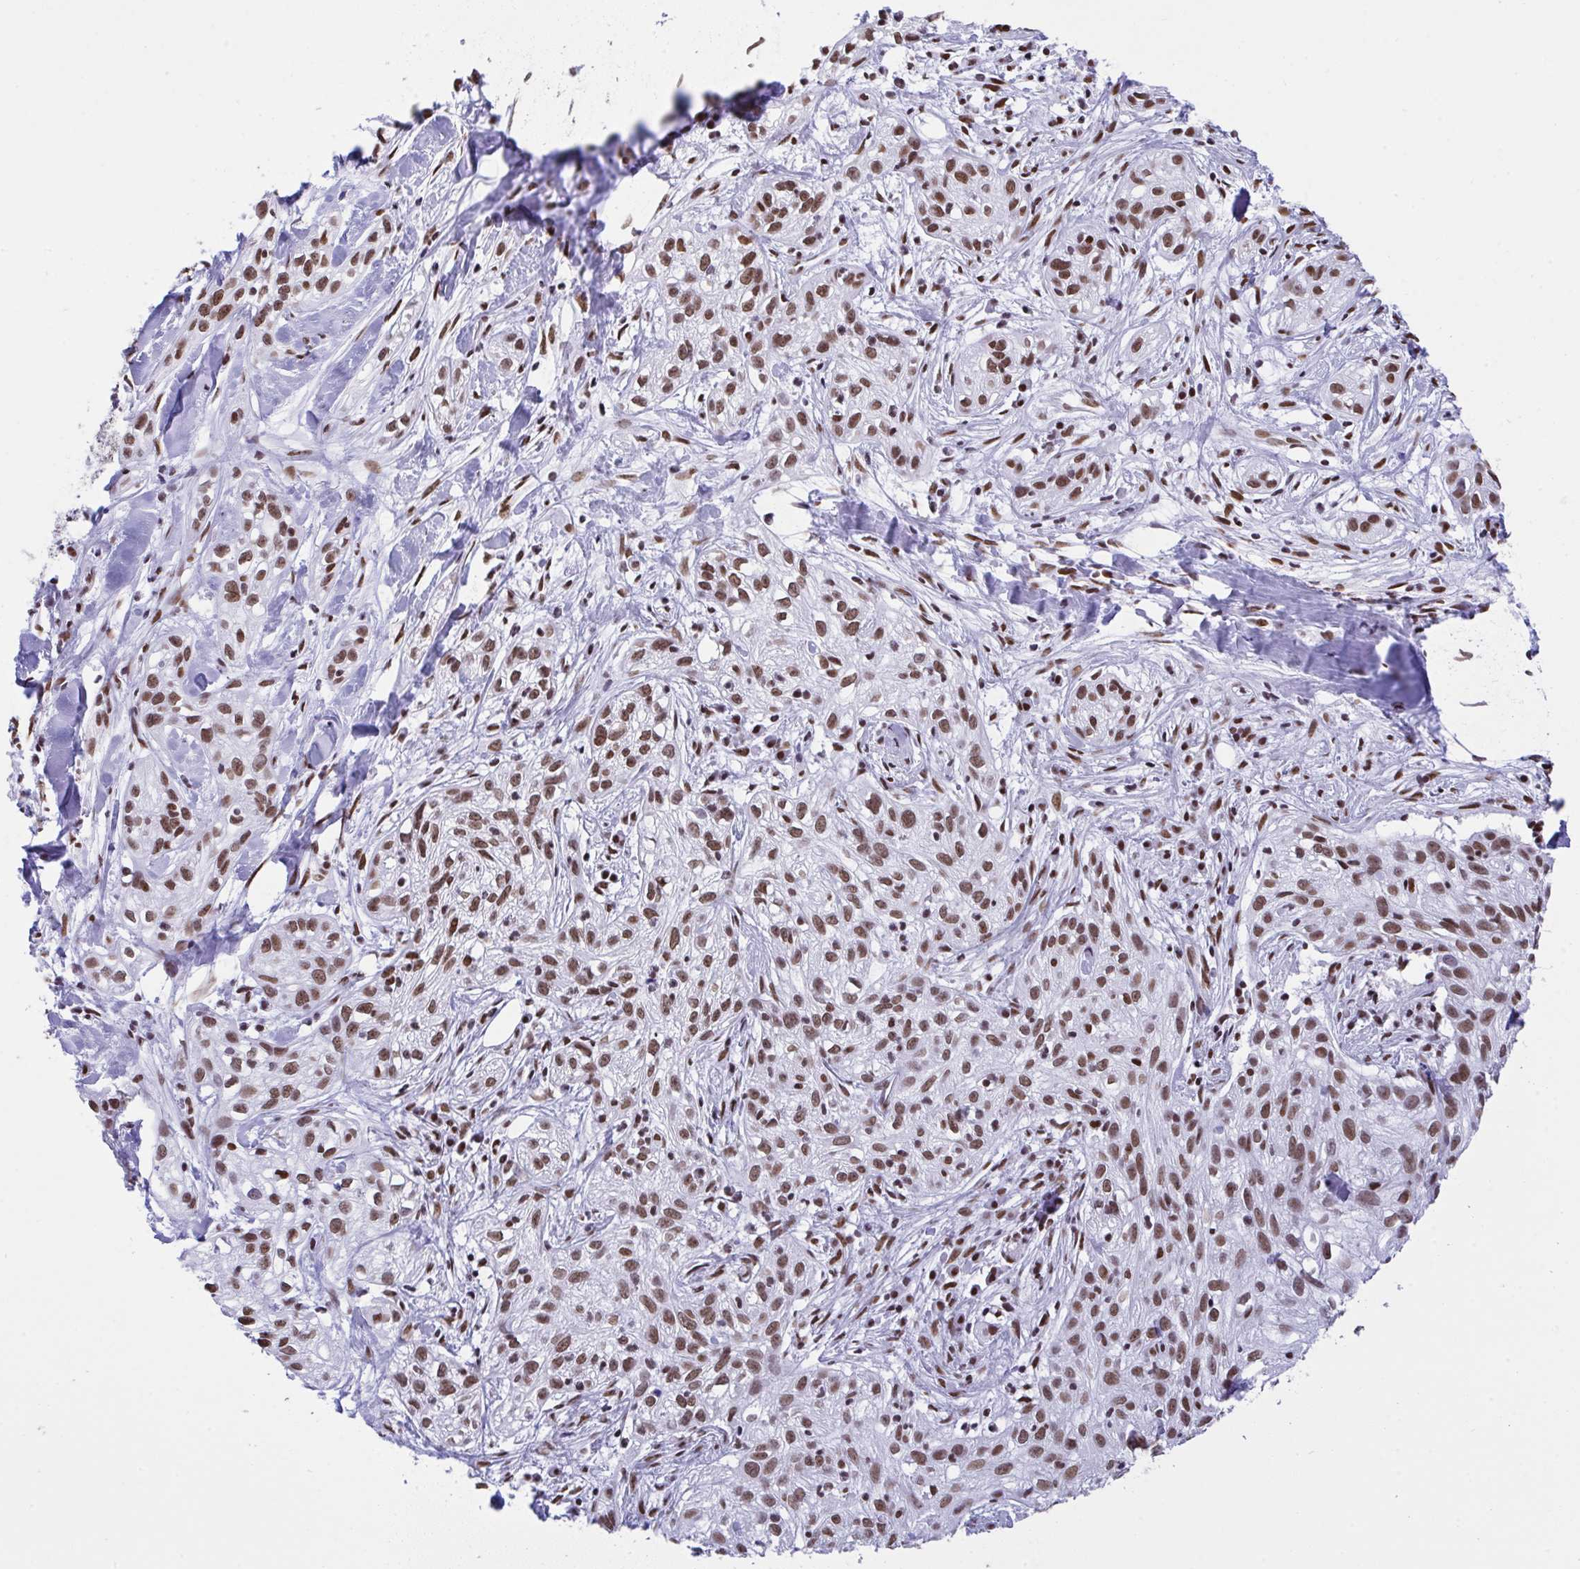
{"staining": {"intensity": "moderate", "quantity": ">75%", "location": "nuclear"}, "tissue": "skin cancer", "cell_type": "Tumor cells", "image_type": "cancer", "snomed": [{"axis": "morphology", "description": "Squamous cell carcinoma, NOS"}, {"axis": "topography", "description": "Skin"}], "caption": "IHC of skin squamous cell carcinoma demonstrates medium levels of moderate nuclear positivity in about >75% of tumor cells. (DAB (3,3'-diaminobenzidine) = brown stain, brightfield microscopy at high magnification).", "gene": "DDX52", "patient": {"sex": "male", "age": 82}}